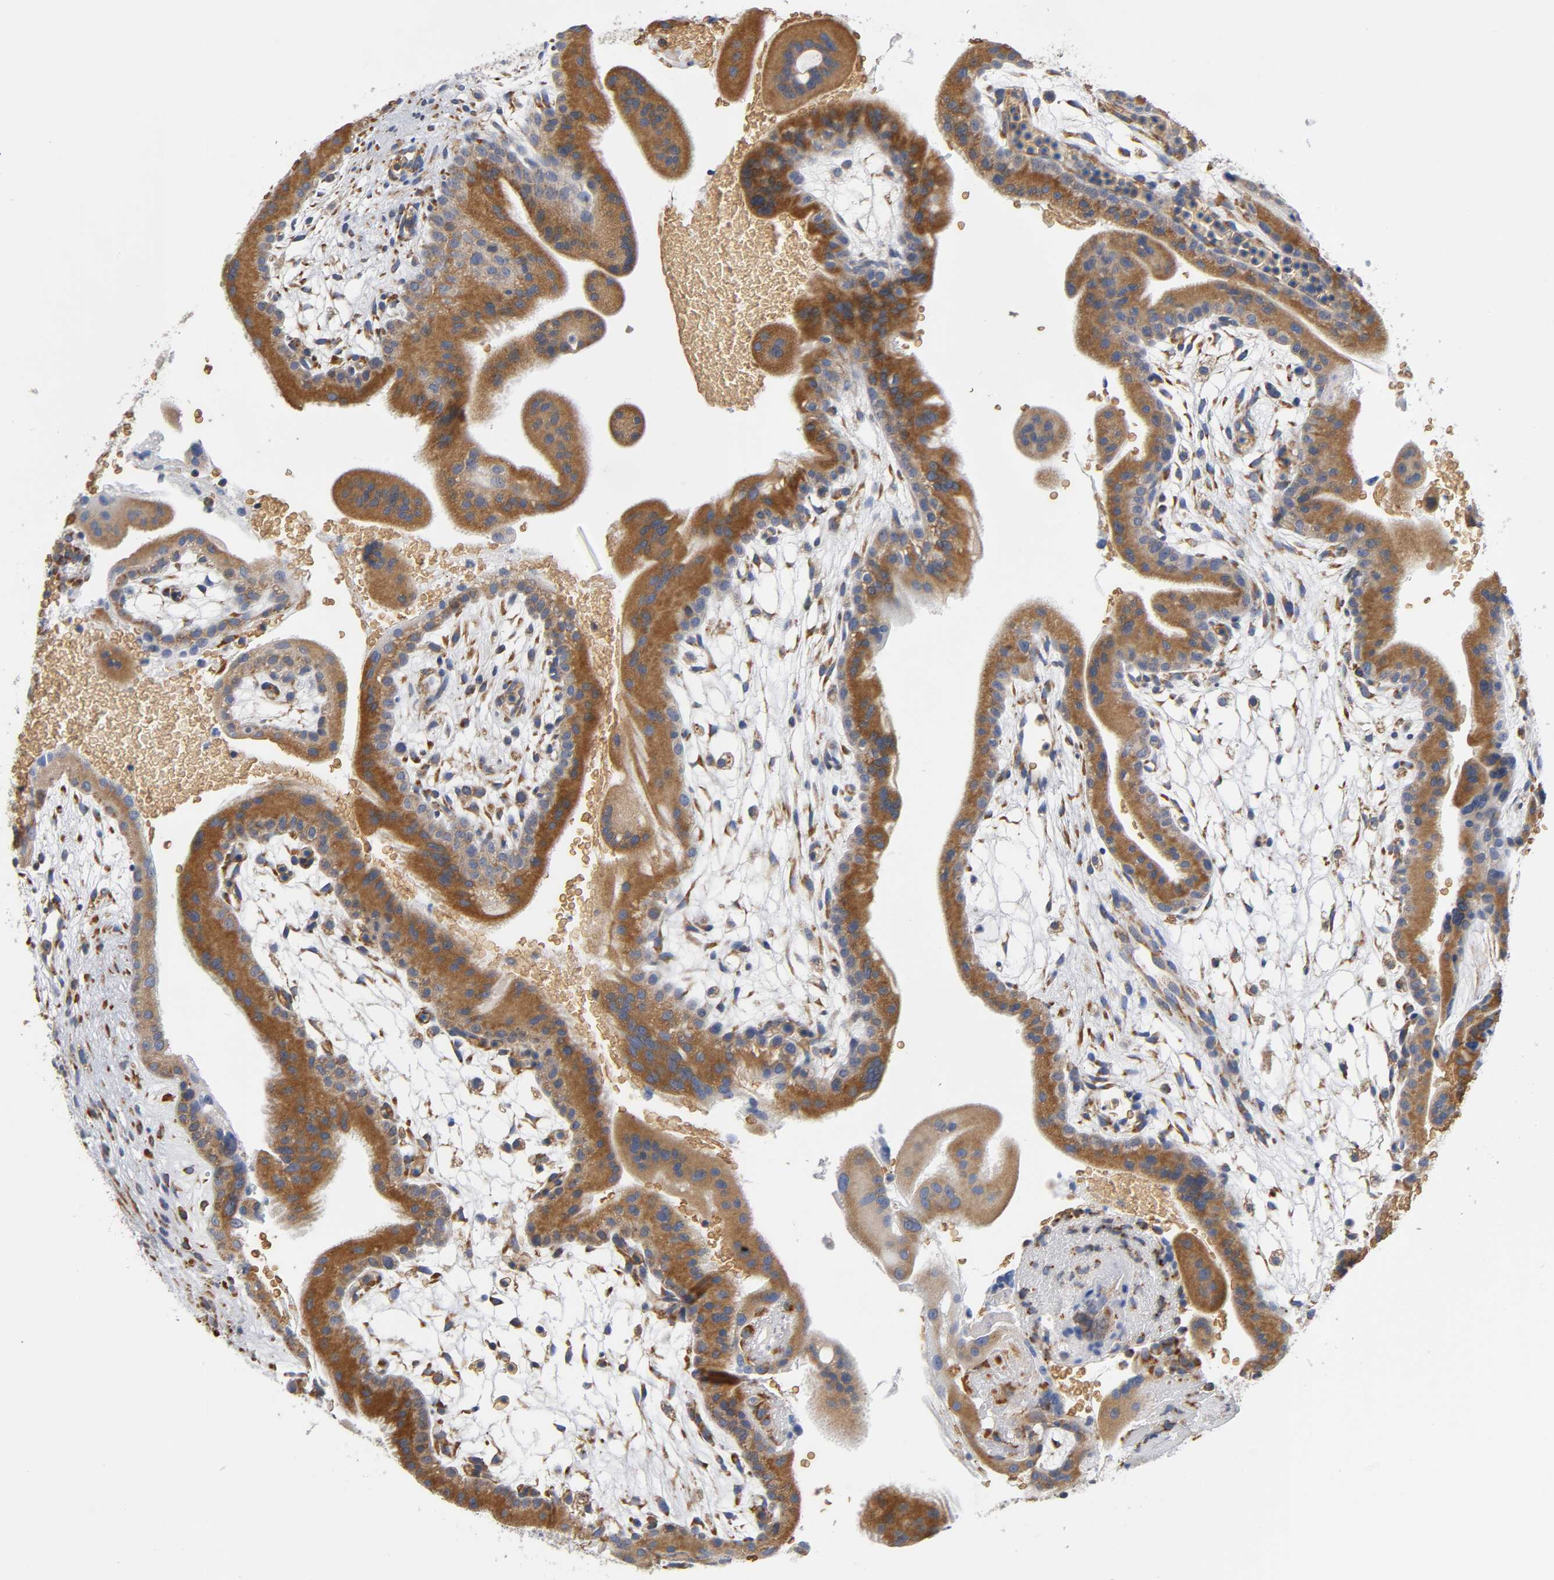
{"staining": {"intensity": "strong", "quantity": ">75%", "location": "cytoplasmic/membranous"}, "tissue": "placenta", "cell_type": "Decidual cells", "image_type": "normal", "snomed": [{"axis": "morphology", "description": "Normal tissue, NOS"}, {"axis": "topography", "description": "Placenta"}], "caption": "IHC micrograph of normal placenta: placenta stained using immunohistochemistry exhibits high levels of strong protein expression localized specifically in the cytoplasmic/membranous of decidual cells, appearing as a cytoplasmic/membranous brown color.", "gene": "UCKL1", "patient": {"sex": "female", "age": 19}}